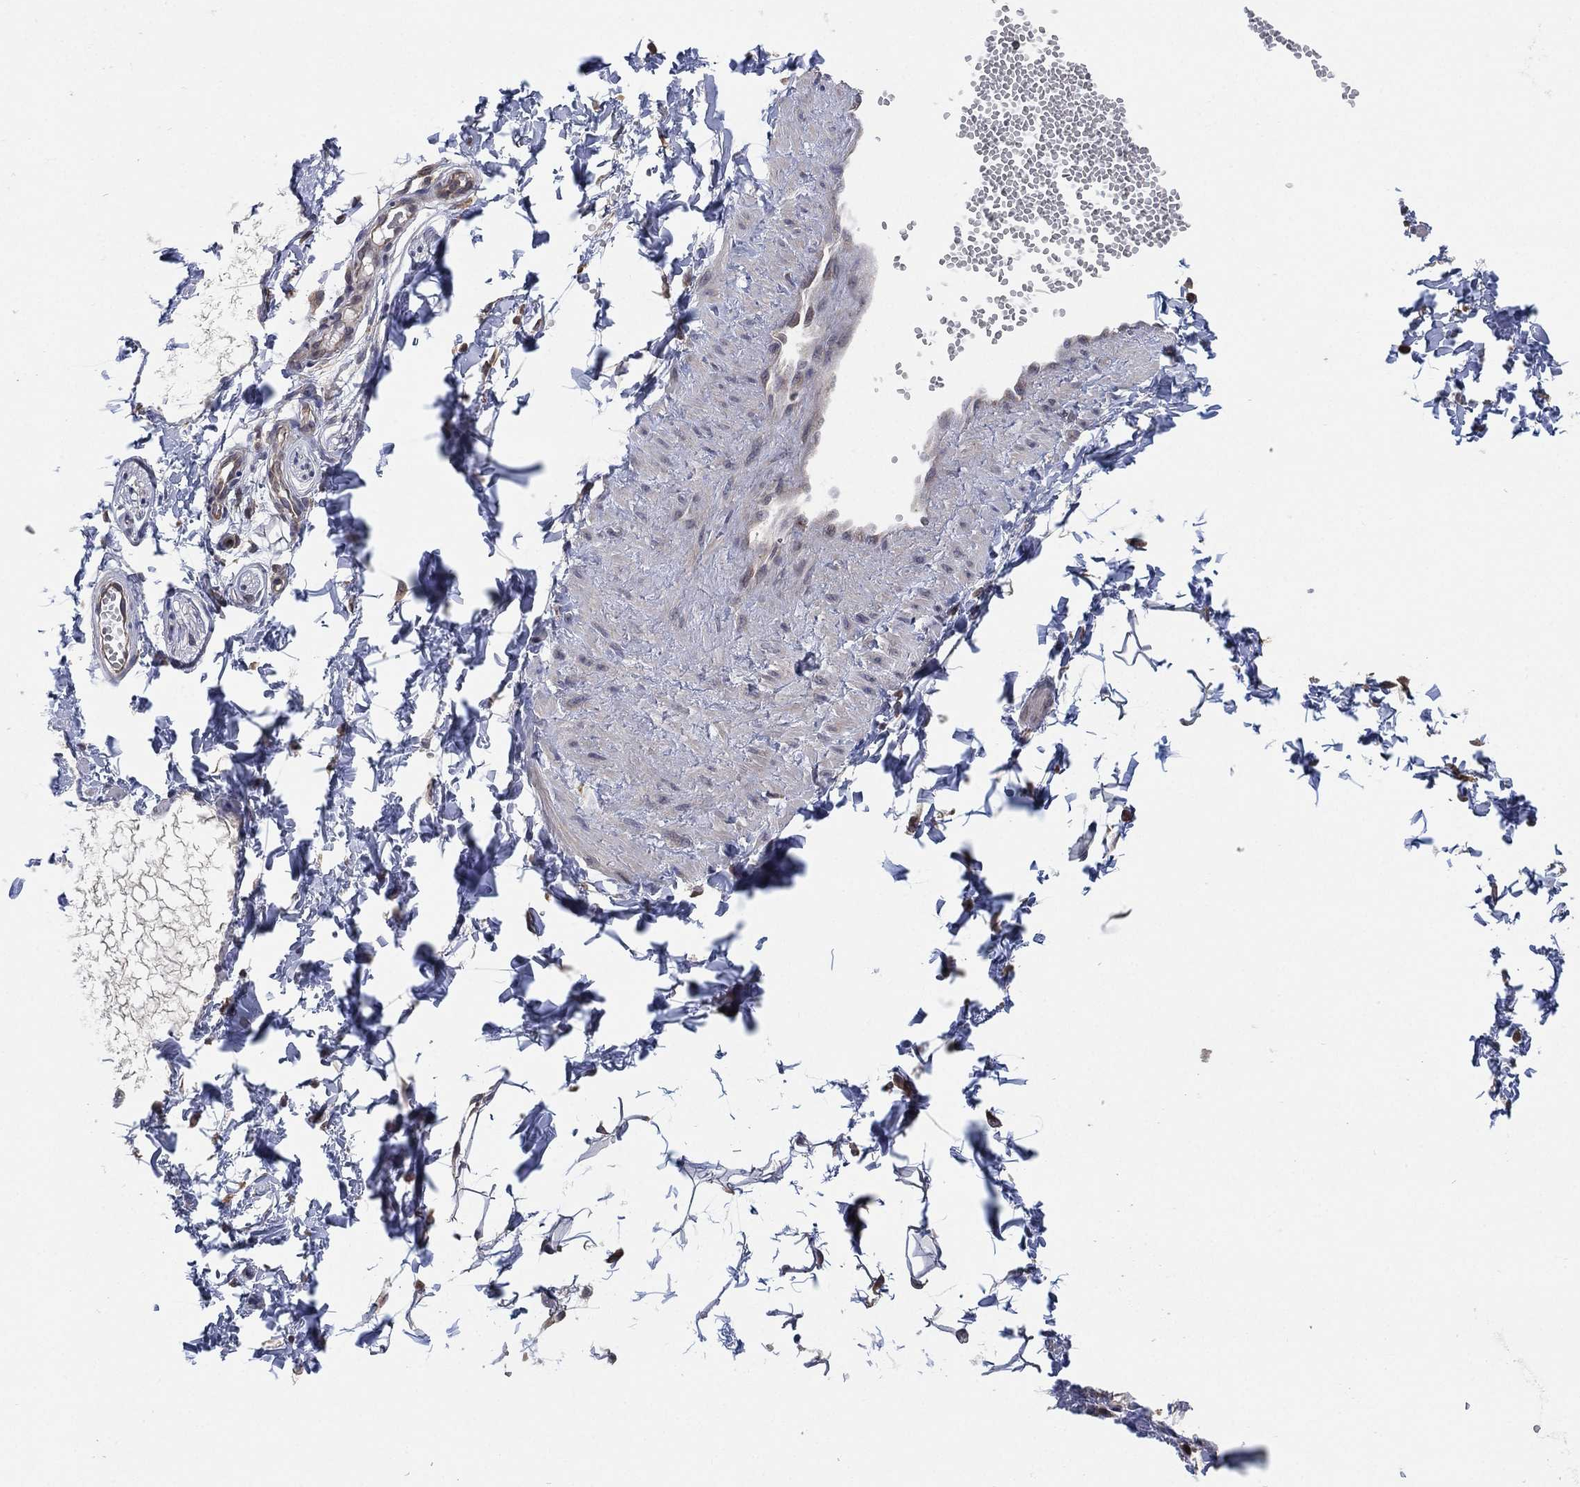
{"staining": {"intensity": "negative", "quantity": "none", "location": "none"}, "tissue": "adipose tissue", "cell_type": "Adipocytes", "image_type": "normal", "snomed": [{"axis": "morphology", "description": "Normal tissue, NOS"}, {"axis": "topography", "description": "Smooth muscle"}, {"axis": "topography", "description": "Peripheral nerve tissue"}], "caption": "The IHC photomicrograph has no significant expression in adipocytes of adipose tissue. Nuclei are stained in blue.", "gene": "SELENOO", "patient": {"sex": "male", "age": 22}}